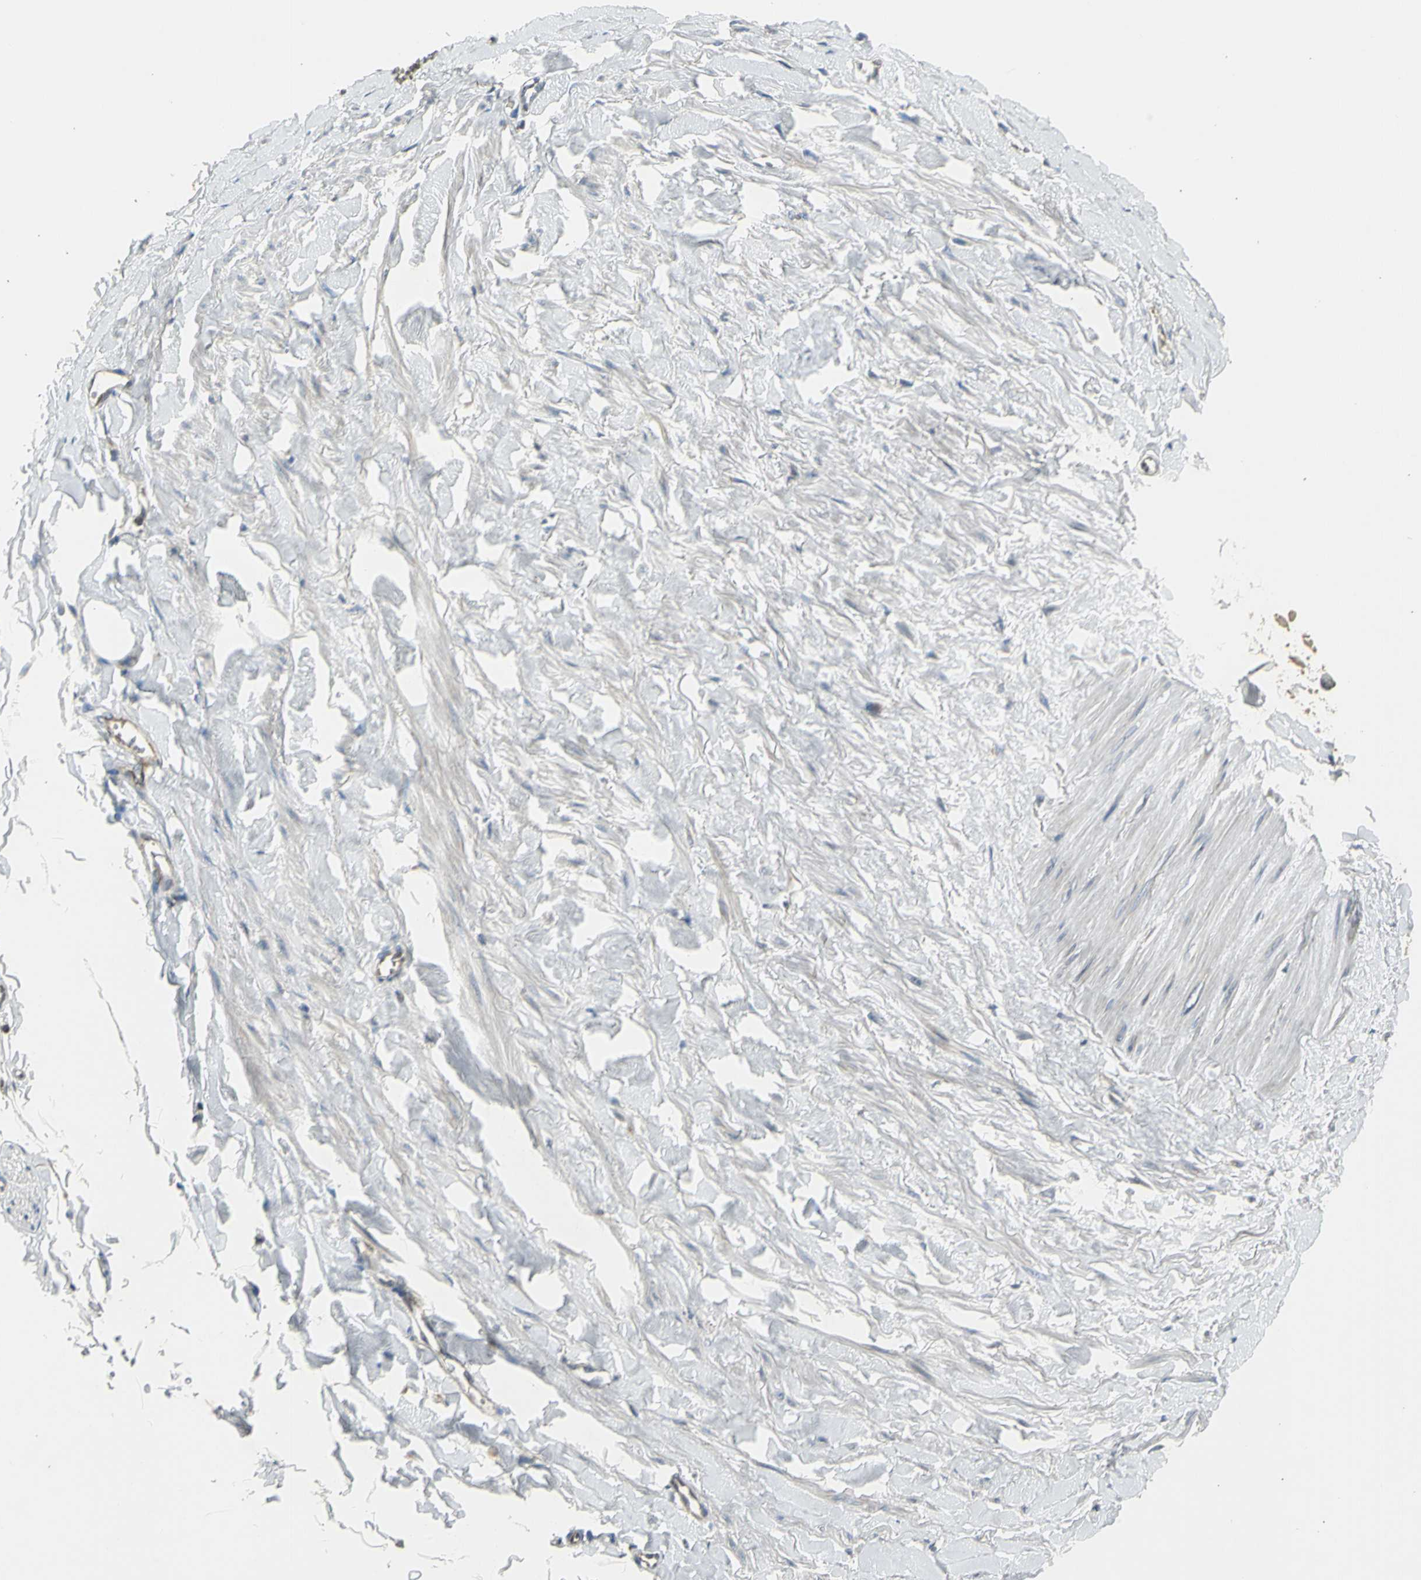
{"staining": {"intensity": "negative", "quantity": "none", "location": "none"}, "tissue": "adipose tissue", "cell_type": "Adipocytes", "image_type": "normal", "snomed": [{"axis": "morphology", "description": "Normal tissue, NOS"}, {"axis": "topography", "description": "Adipose tissue"}, {"axis": "topography", "description": "Peripheral nerve tissue"}], "caption": "DAB immunohistochemical staining of unremarkable human adipose tissue shows no significant positivity in adipocytes. Nuclei are stained in blue.", "gene": "NPHP3", "patient": {"sex": "male", "age": 52}}